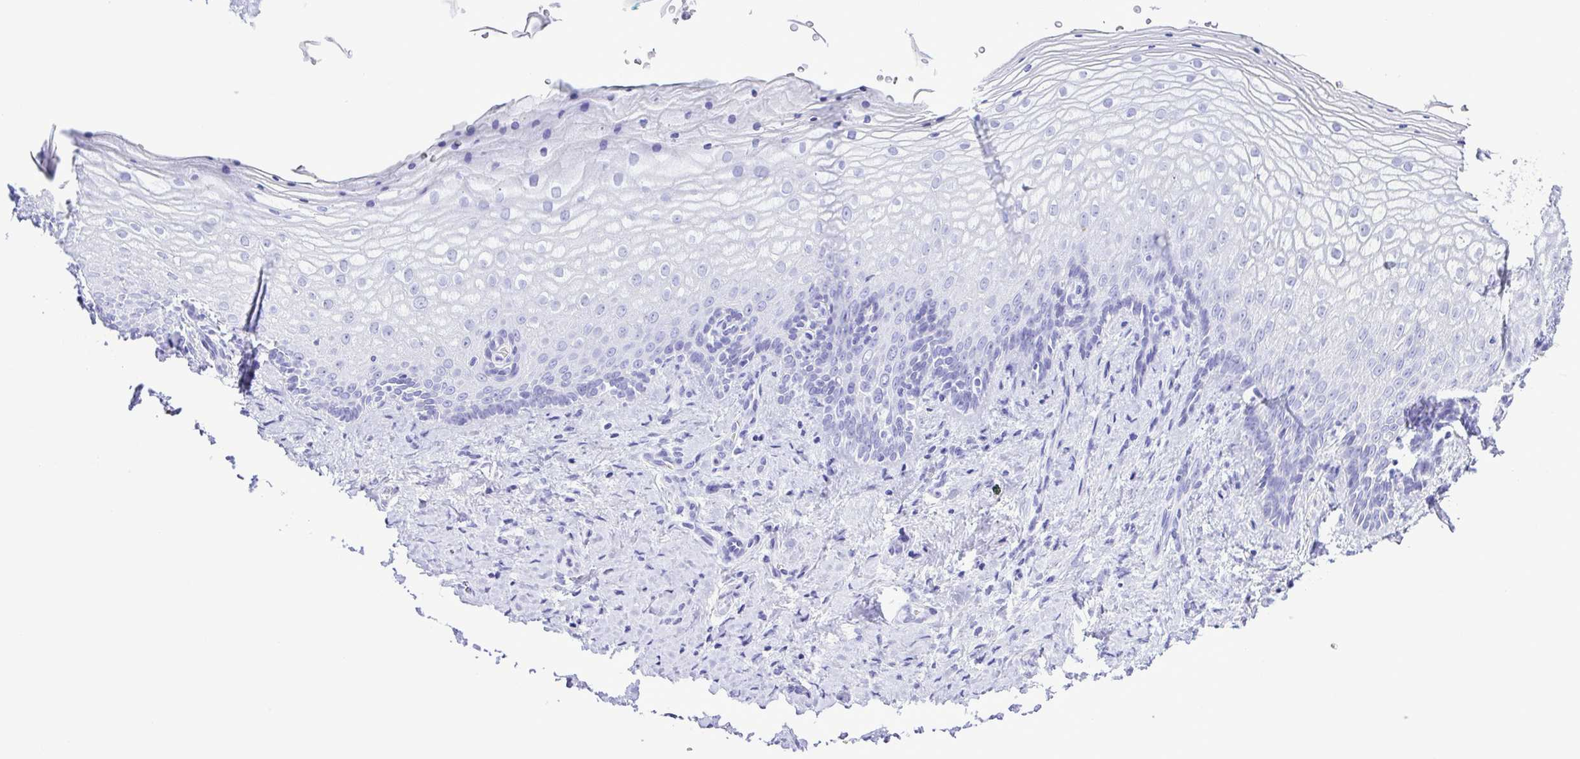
{"staining": {"intensity": "negative", "quantity": "none", "location": "none"}, "tissue": "vagina", "cell_type": "Squamous epithelial cells", "image_type": "normal", "snomed": [{"axis": "morphology", "description": "Normal tissue, NOS"}, {"axis": "topography", "description": "Vagina"}], "caption": "High power microscopy micrograph of an immunohistochemistry micrograph of unremarkable vagina, revealing no significant expression in squamous epithelial cells. (DAB (3,3'-diaminobenzidine) immunohistochemistry visualized using brightfield microscopy, high magnification).", "gene": "SYT1", "patient": {"sex": "female", "age": 42}}